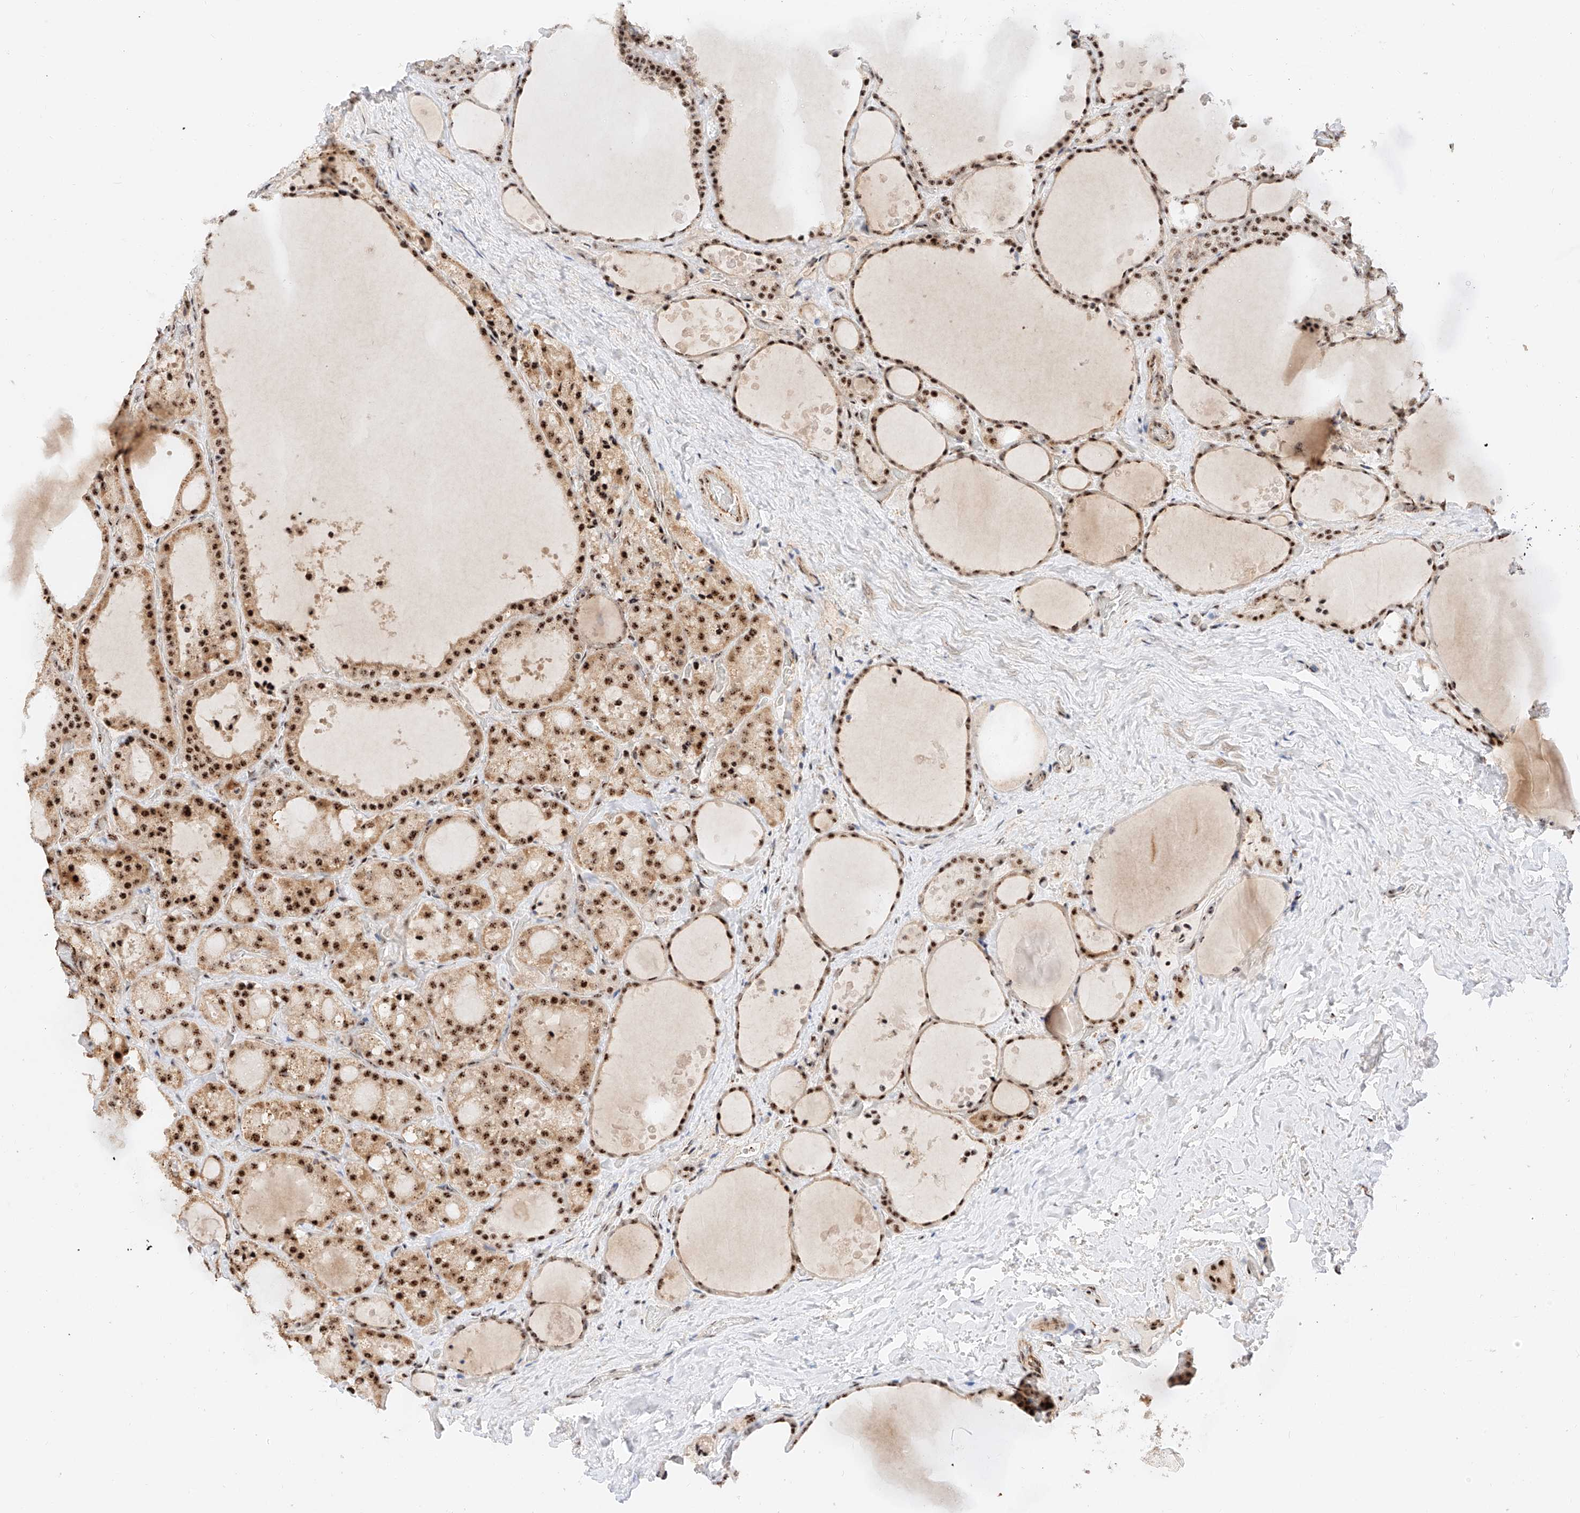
{"staining": {"intensity": "strong", "quantity": ">75%", "location": "cytoplasmic/membranous,nuclear"}, "tissue": "thyroid cancer", "cell_type": "Tumor cells", "image_type": "cancer", "snomed": [{"axis": "morphology", "description": "Papillary adenocarcinoma, NOS"}, {"axis": "topography", "description": "Thyroid gland"}], "caption": "There is high levels of strong cytoplasmic/membranous and nuclear positivity in tumor cells of papillary adenocarcinoma (thyroid), as demonstrated by immunohistochemical staining (brown color).", "gene": "ATXN7L2", "patient": {"sex": "male", "age": 77}}